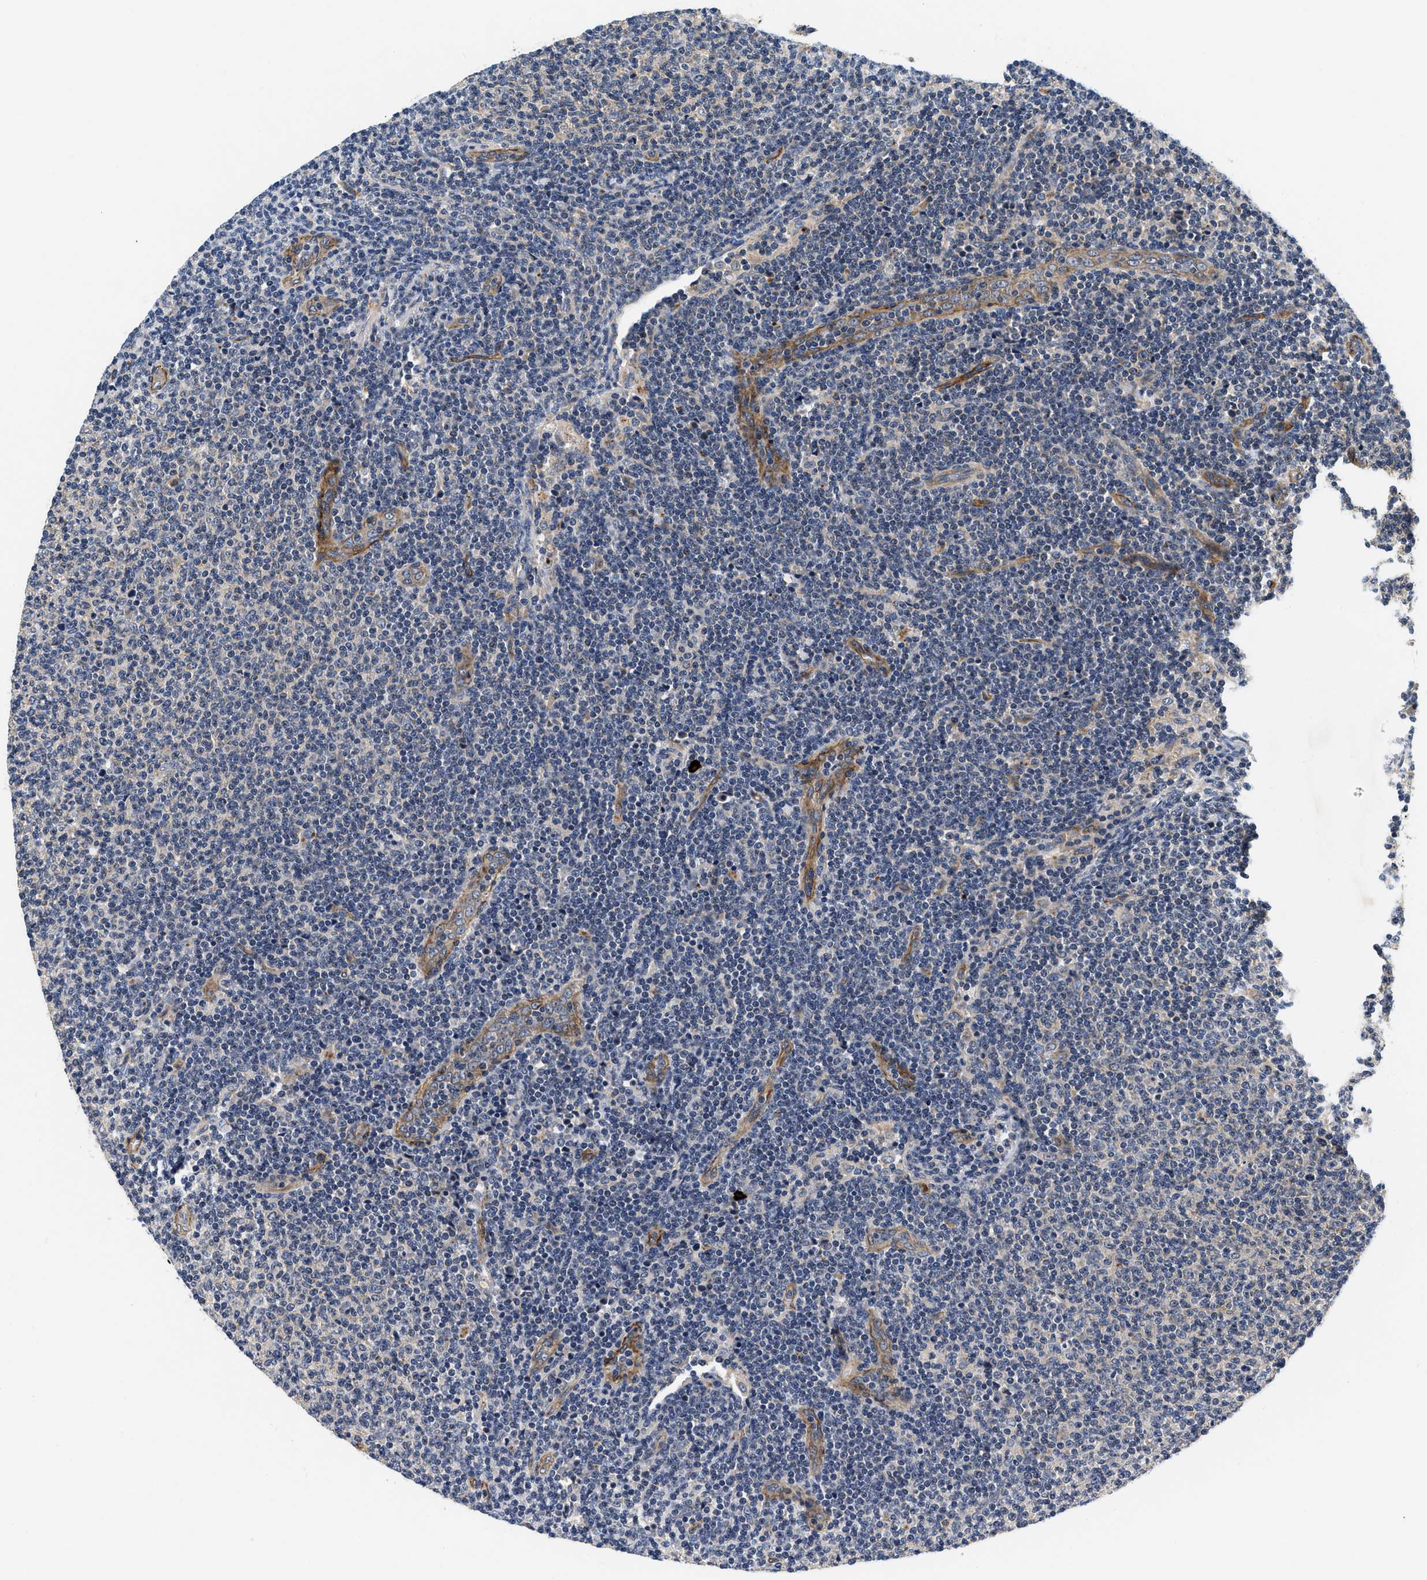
{"staining": {"intensity": "weak", "quantity": "25%-75%", "location": "cytoplasmic/membranous"}, "tissue": "lymphoma", "cell_type": "Tumor cells", "image_type": "cancer", "snomed": [{"axis": "morphology", "description": "Malignant lymphoma, non-Hodgkin's type, Low grade"}, {"axis": "topography", "description": "Lymph node"}], "caption": "Lymphoma stained for a protein demonstrates weak cytoplasmic/membranous positivity in tumor cells.", "gene": "NME6", "patient": {"sex": "male", "age": 66}}